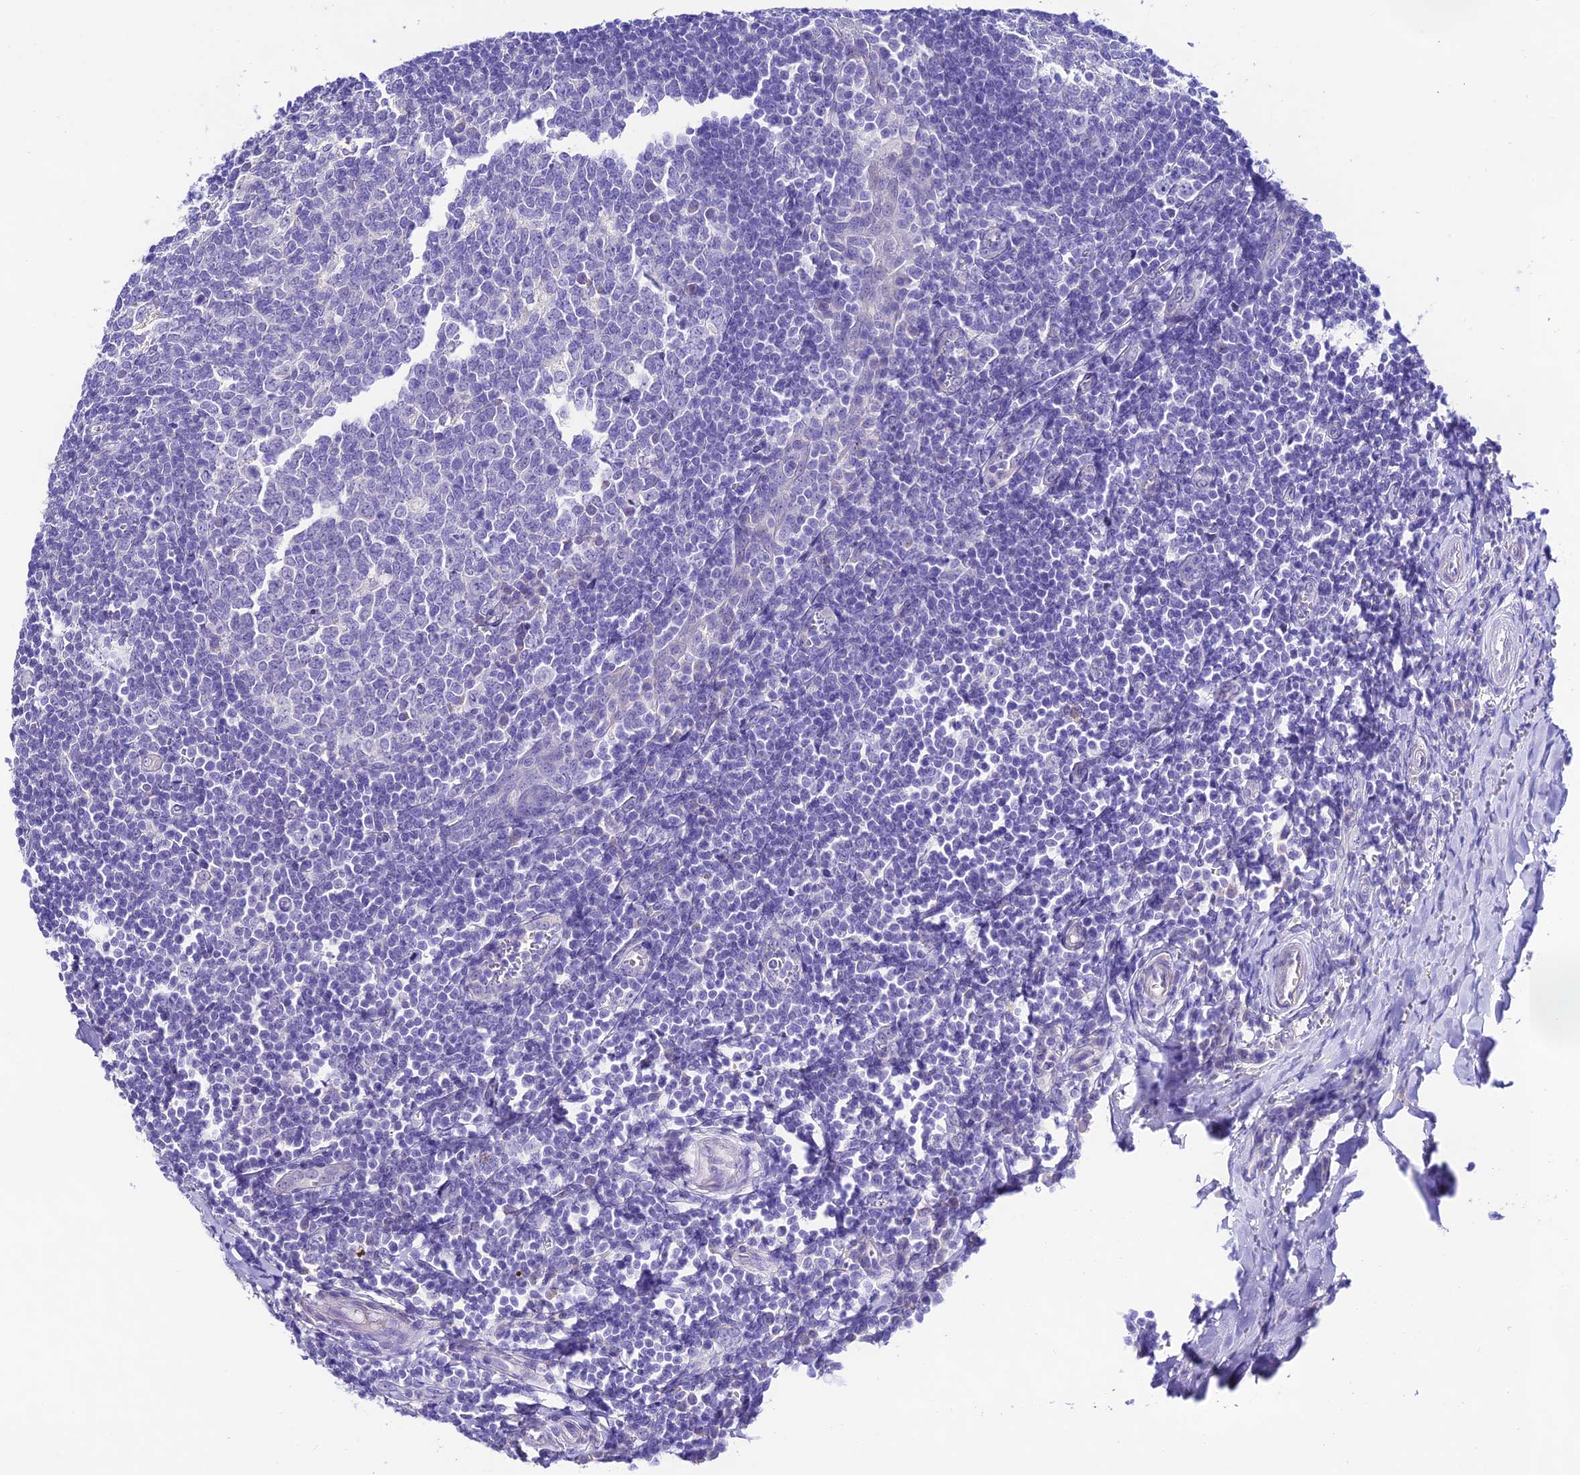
{"staining": {"intensity": "negative", "quantity": "none", "location": "none"}, "tissue": "tonsil", "cell_type": "Germinal center cells", "image_type": "normal", "snomed": [{"axis": "morphology", "description": "Normal tissue, NOS"}, {"axis": "topography", "description": "Tonsil"}], "caption": "Immunohistochemistry (IHC) image of benign tonsil: tonsil stained with DAB (3,3'-diaminobenzidine) reveals no significant protein expression in germinal center cells. (DAB immunohistochemistry (IHC) visualized using brightfield microscopy, high magnification).", "gene": "NLRP6", "patient": {"sex": "male", "age": 27}}